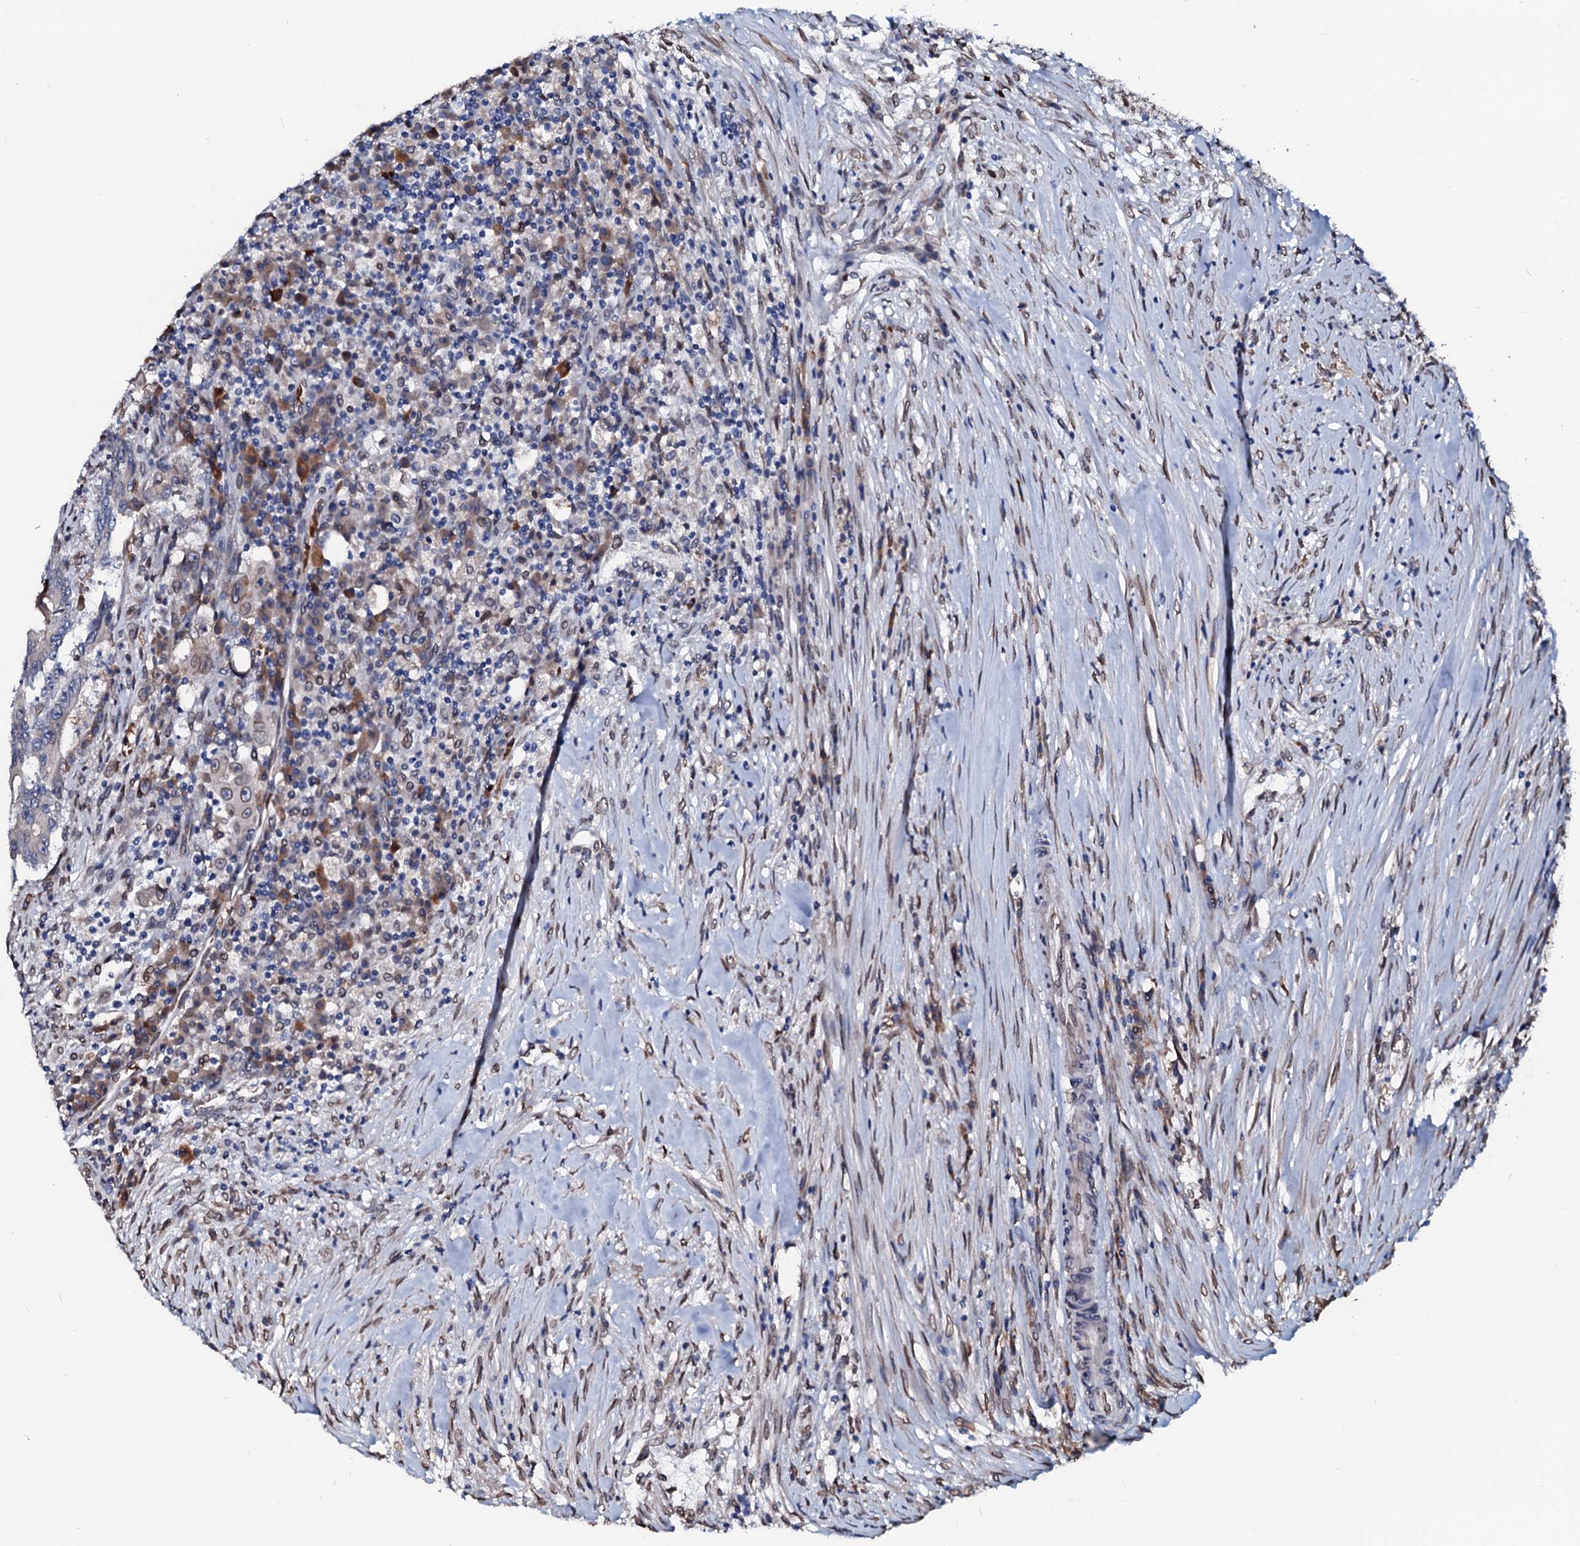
{"staining": {"intensity": "negative", "quantity": "none", "location": "none"}, "tissue": "colorectal cancer", "cell_type": "Tumor cells", "image_type": "cancer", "snomed": [{"axis": "morphology", "description": "Adenocarcinoma, NOS"}, {"axis": "topography", "description": "Colon"}], "caption": "The image demonstrates no significant staining in tumor cells of colorectal cancer.", "gene": "NRP2", "patient": {"sex": "male", "age": 83}}